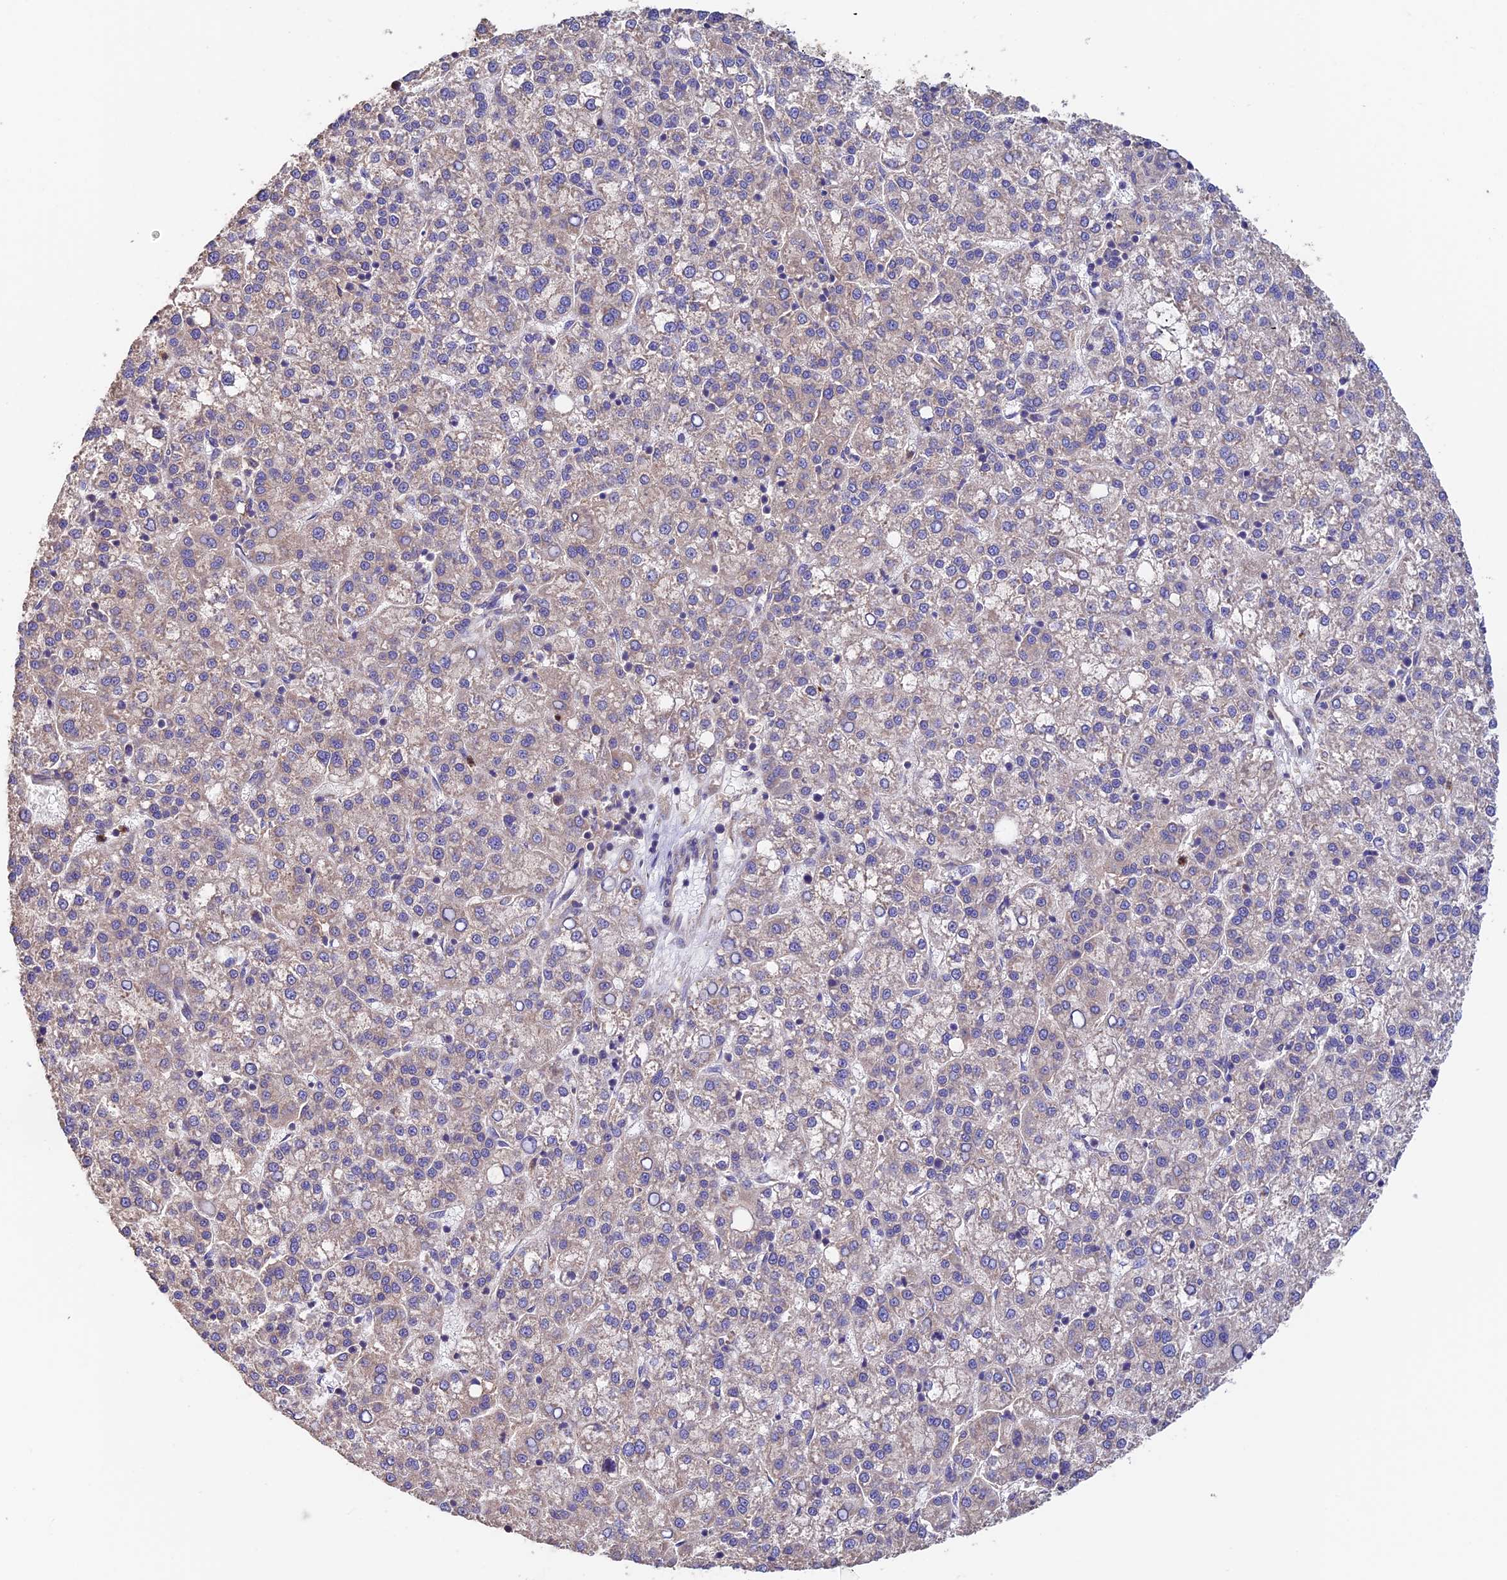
{"staining": {"intensity": "weak", "quantity": "<25%", "location": "cytoplasmic/membranous"}, "tissue": "liver cancer", "cell_type": "Tumor cells", "image_type": "cancer", "snomed": [{"axis": "morphology", "description": "Carcinoma, Hepatocellular, NOS"}, {"axis": "topography", "description": "Liver"}], "caption": "Tumor cells show no significant positivity in liver cancer (hepatocellular carcinoma).", "gene": "EMC3", "patient": {"sex": "female", "age": 58}}